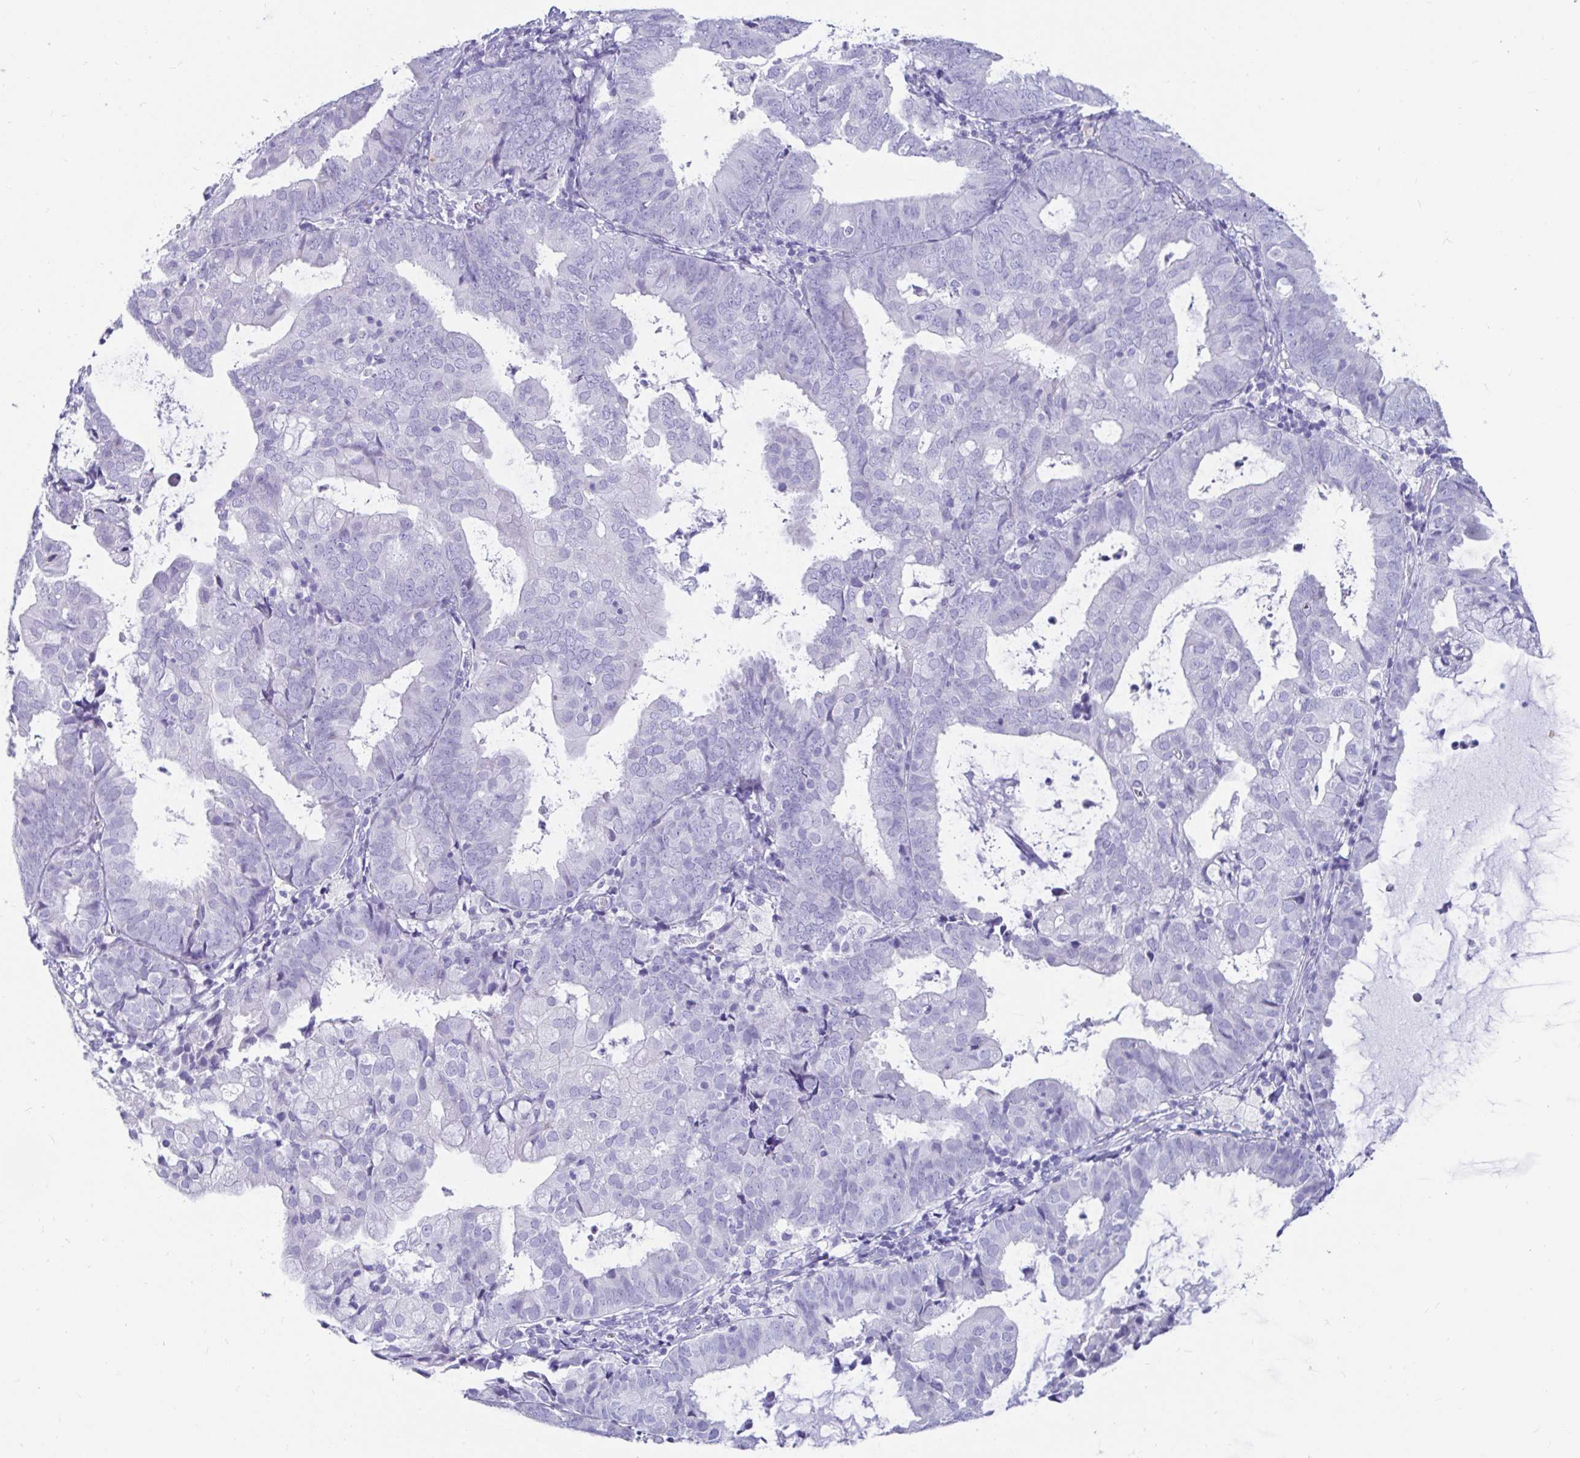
{"staining": {"intensity": "negative", "quantity": "none", "location": "none"}, "tissue": "endometrial cancer", "cell_type": "Tumor cells", "image_type": "cancer", "snomed": [{"axis": "morphology", "description": "Adenocarcinoma, NOS"}, {"axis": "topography", "description": "Endometrium"}], "caption": "IHC histopathology image of adenocarcinoma (endometrial) stained for a protein (brown), which shows no positivity in tumor cells. Nuclei are stained in blue.", "gene": "ZPBP2", "patient": {"sex": "female", "age": 80}}